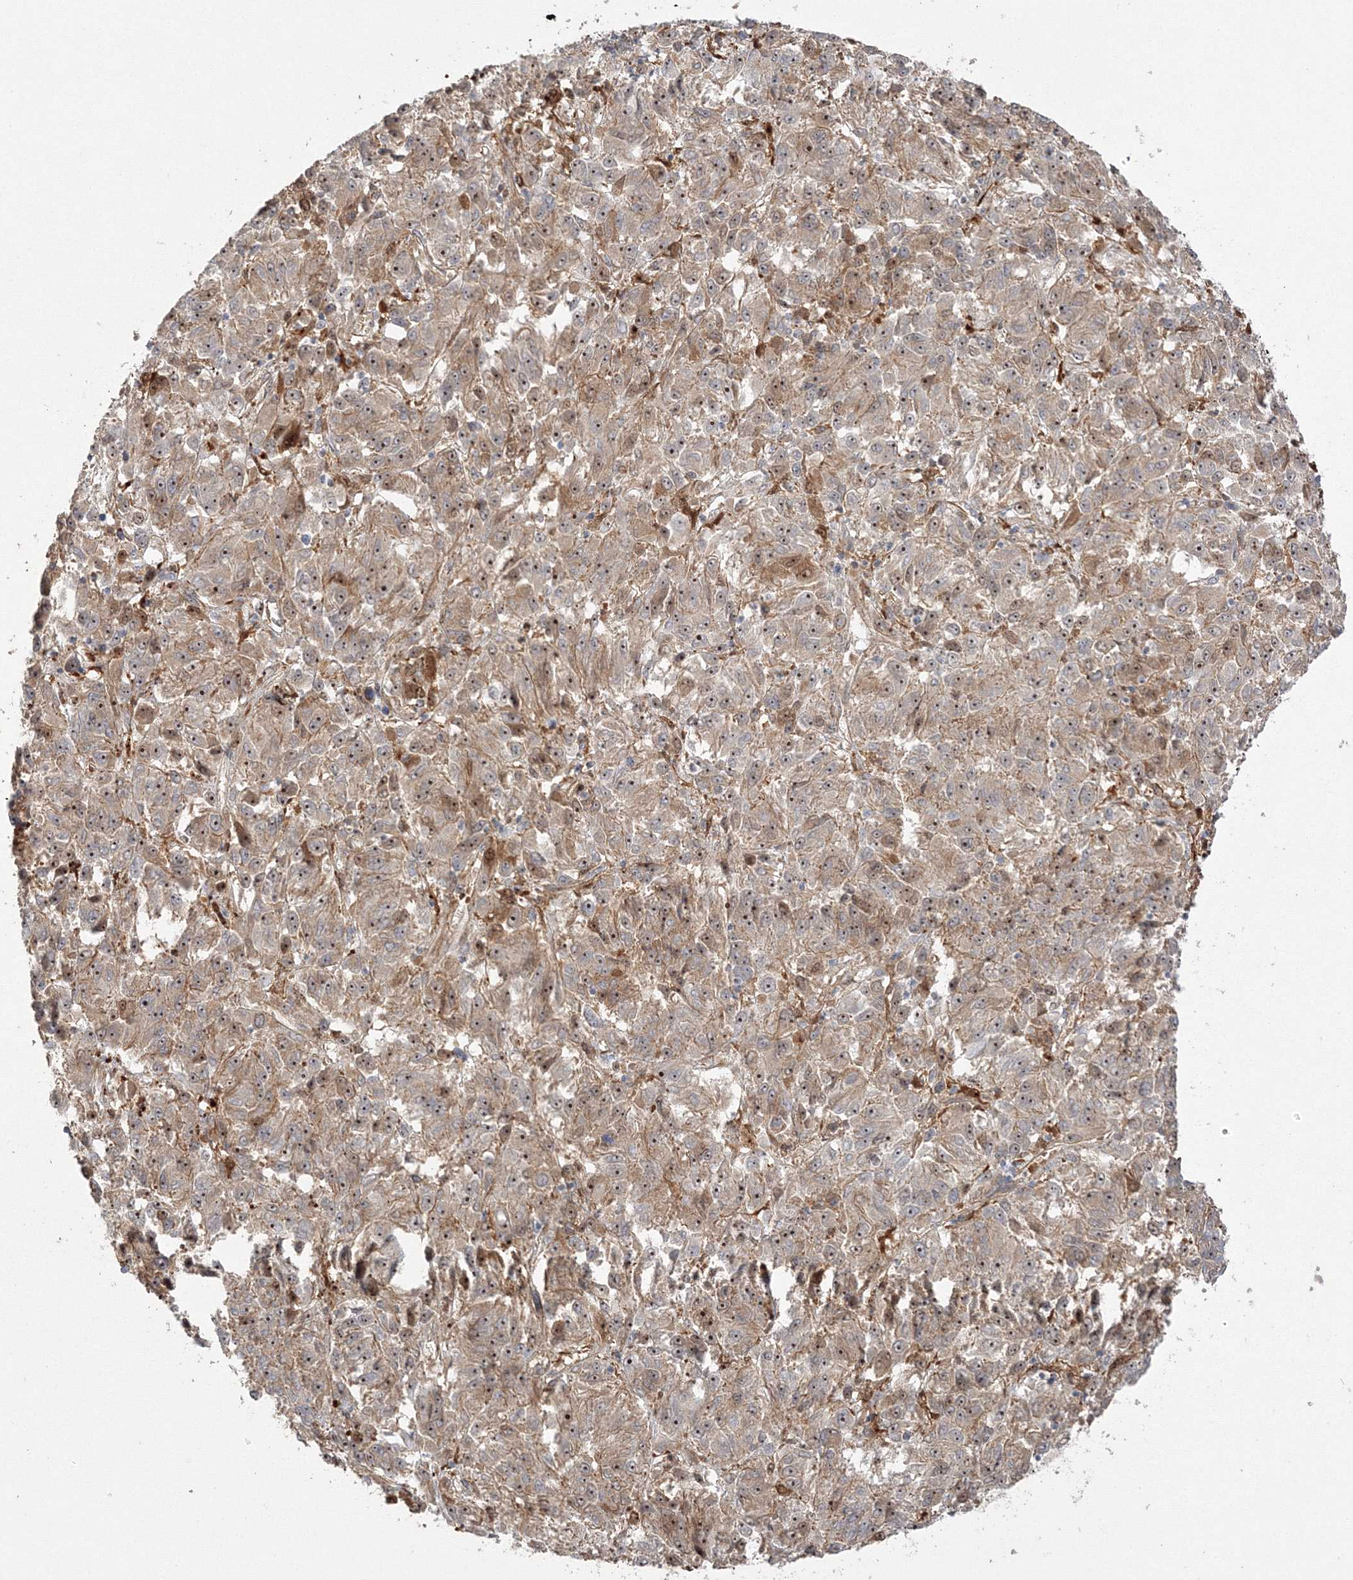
{"staining": {"intensity": "moderate", "quantity": ">75%", "location": "cytoplasmic/membranous,nuclear"}, "tissue": "melanoma", "cell_type": "Tumor cells", "image_type": "cancer", "snomed": [{"axis": "morphology", "description": "Malignant melanoma, Metastatic site"}, {"axis": "topography", "description": "Lung"}], "caption": "Moderate cytoplasmic/membranous and nuclear positivity for a protein is appreciated in about >75% of tumor cells of malignant melanoma (metastatic site) using immunohistochemistry (IHC).", "gene": "NPM3", "patient": {"sex": "male", "age": 64}}